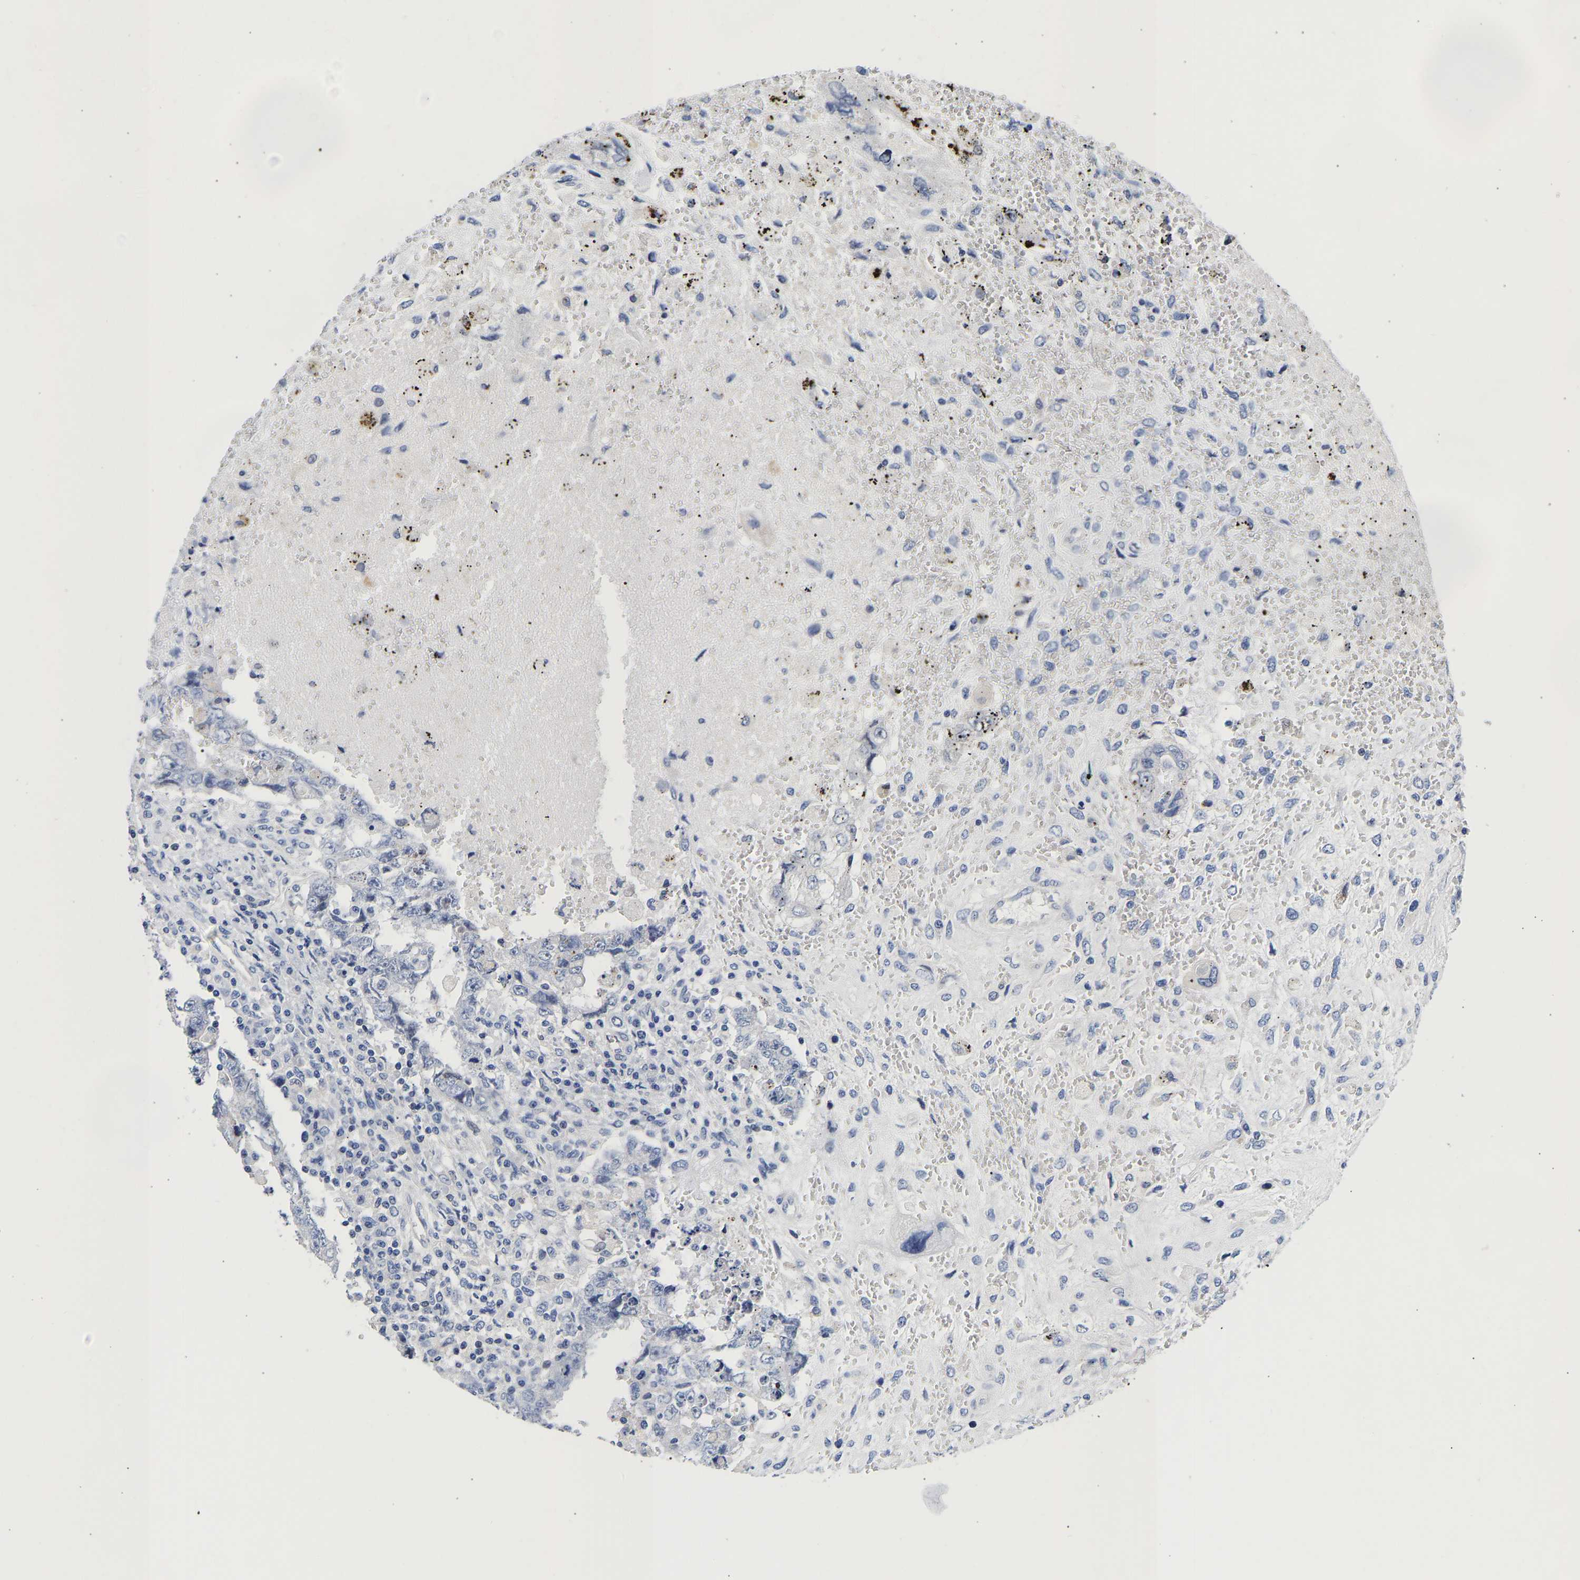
{"staining": {"intensity": "negative", "quantity": "none", "location": "none"}, "tissue": "testis cancer", "cell_type": "Tumor cells", "image_type": "cancer", "snomed": [{"axis": "morphology", "description": "Carcinoma, Embryonal, NOS"}, {"axis": "topography", "description": "Testis"}], "caption": "High magnification brightfield microscopy of testis embryonal carcinoma stained with DAB (3,3'-diaminobenzidine) (brown) and counterstained with hematoxylin (blue): tumor cells show no significant staining.", "gene": "CCDC6", "patient": {"sex": "male", "age": 26}}